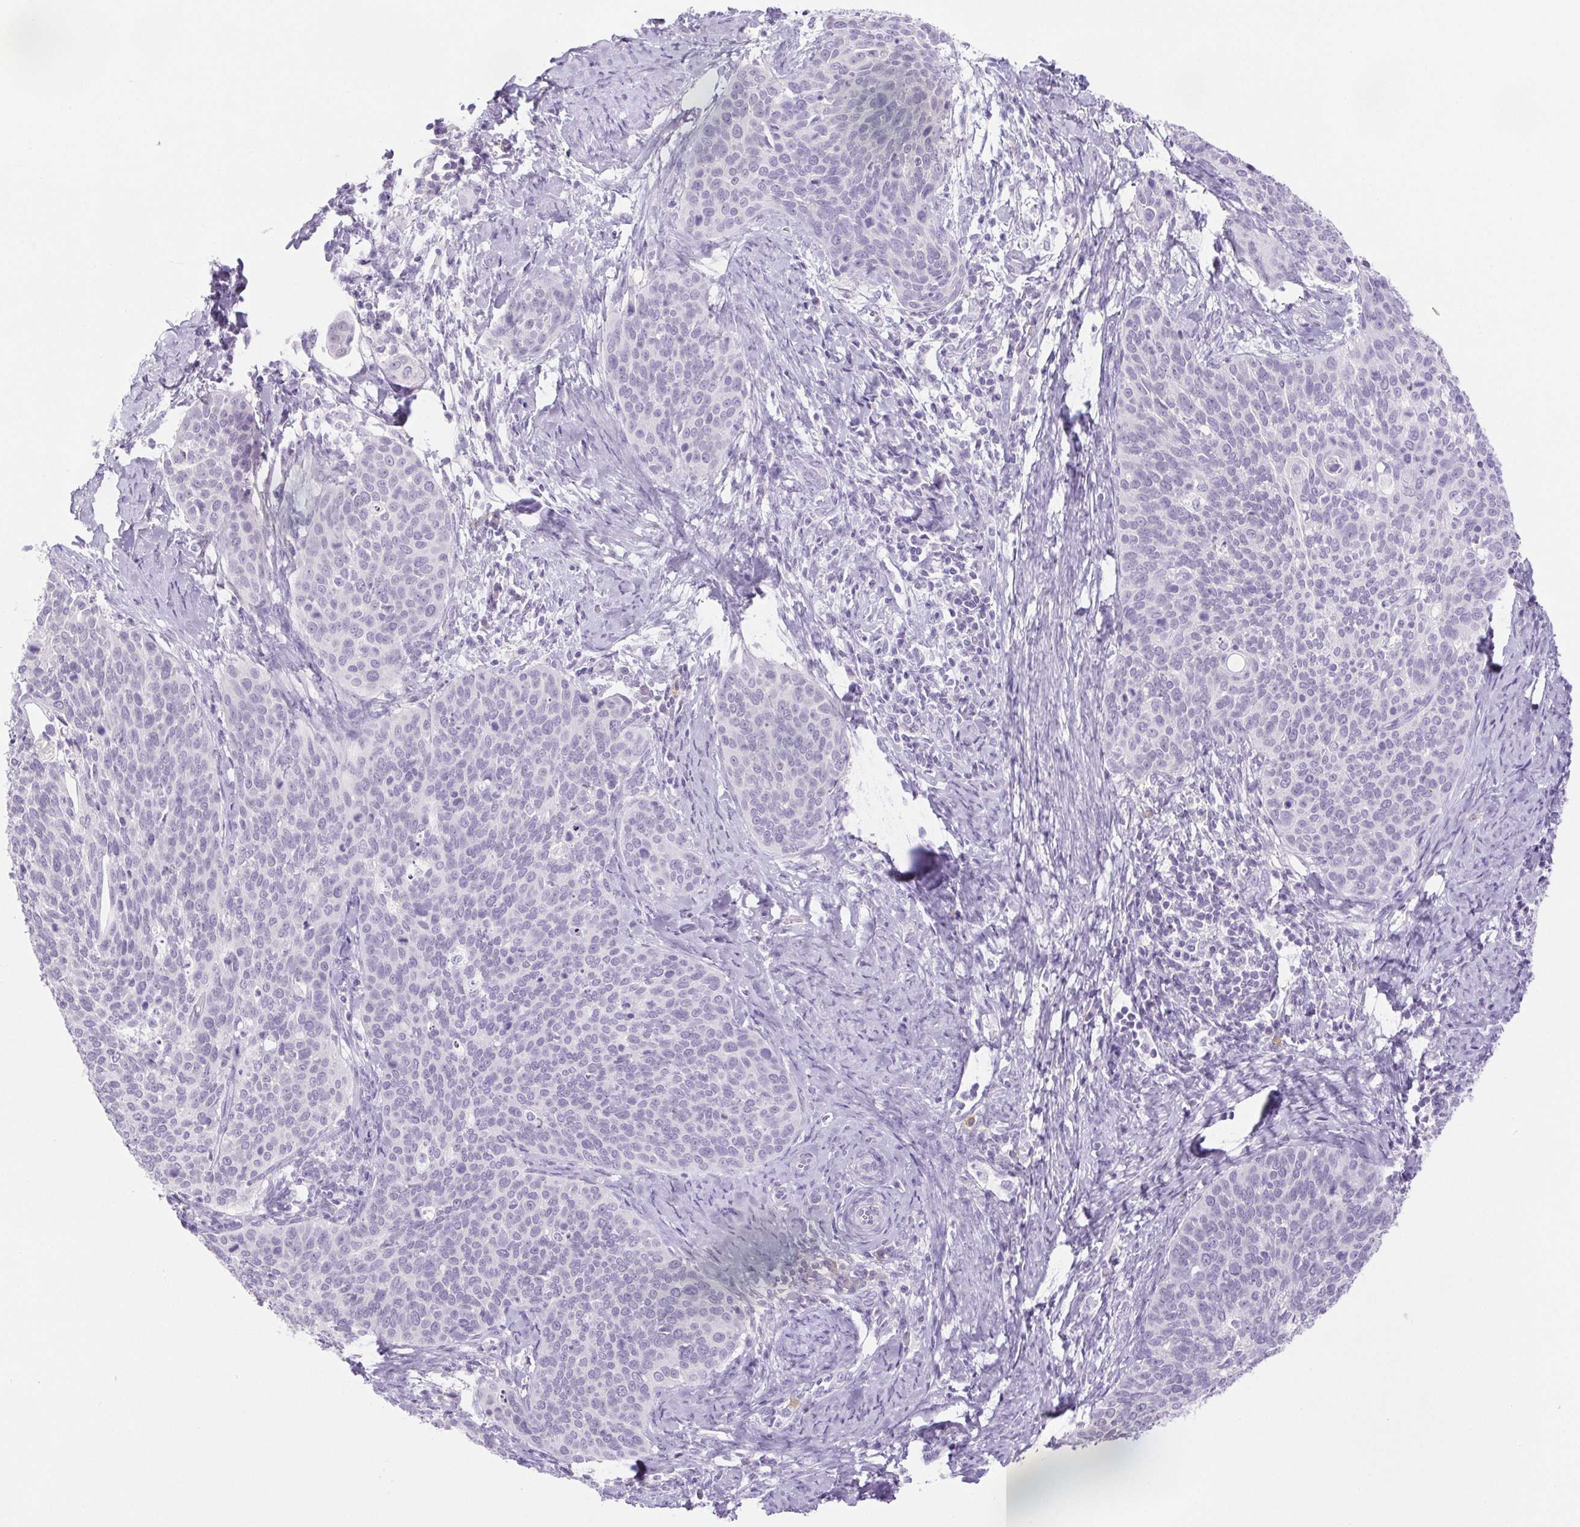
{"staining": {"intensity": "negative", "quantity": "none", "location": "none"}, "tissue": "cervical cancer", "cell_type": "Tumor cells", "image_type": "cancer", "snomed": [{"axis": "morphology", "description": "Squamous cell carcinoma, NOS"}, {"axis": "topography", "description": "Cervix"}], "caption": "Tumor cells show no significant staining in squamous cell carcinoma (cervical).", "gene": "PAPPA2", "patient": {"sex": "female", "age": 69}}